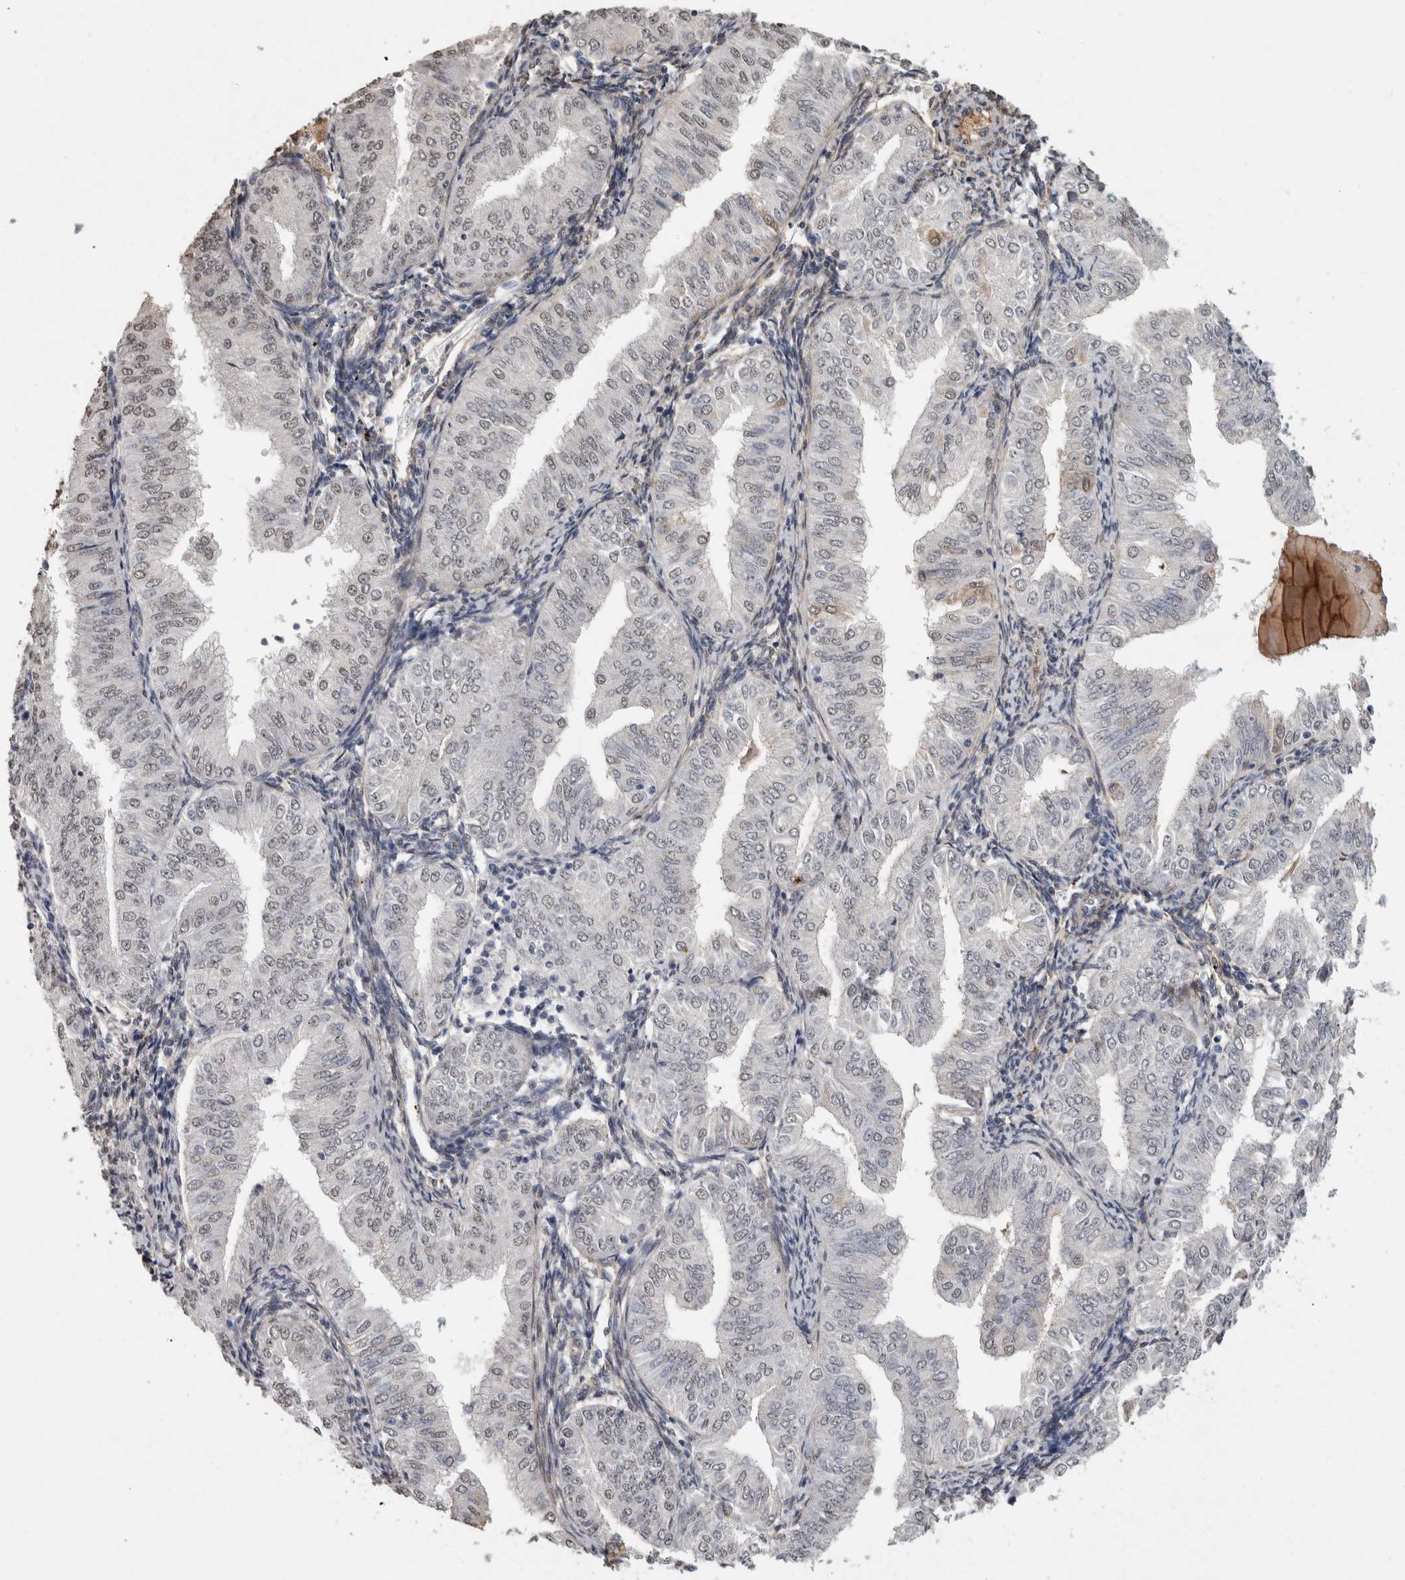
{"staining": {"intensity": "negative", "quantity": "none", "location": "none"}, "tissue": "endometrial cancer", "cell_type": "Tumor cells", "image_type": "cancer", "snomed": [{"axis": "morphology", "description": "Normal tissue, NOS"}, {"axis": "morphology", "description": "Adenocarcinoma, NOS"}, {"axis": "topography", "description": "Endometrium"}], "caption": "A histopathology image of human adenocarcinoma (endometrial) is negative for staining in tumor cells.", "gene": "LTBP1", "patient": {"sex": "female", "age": 53}}